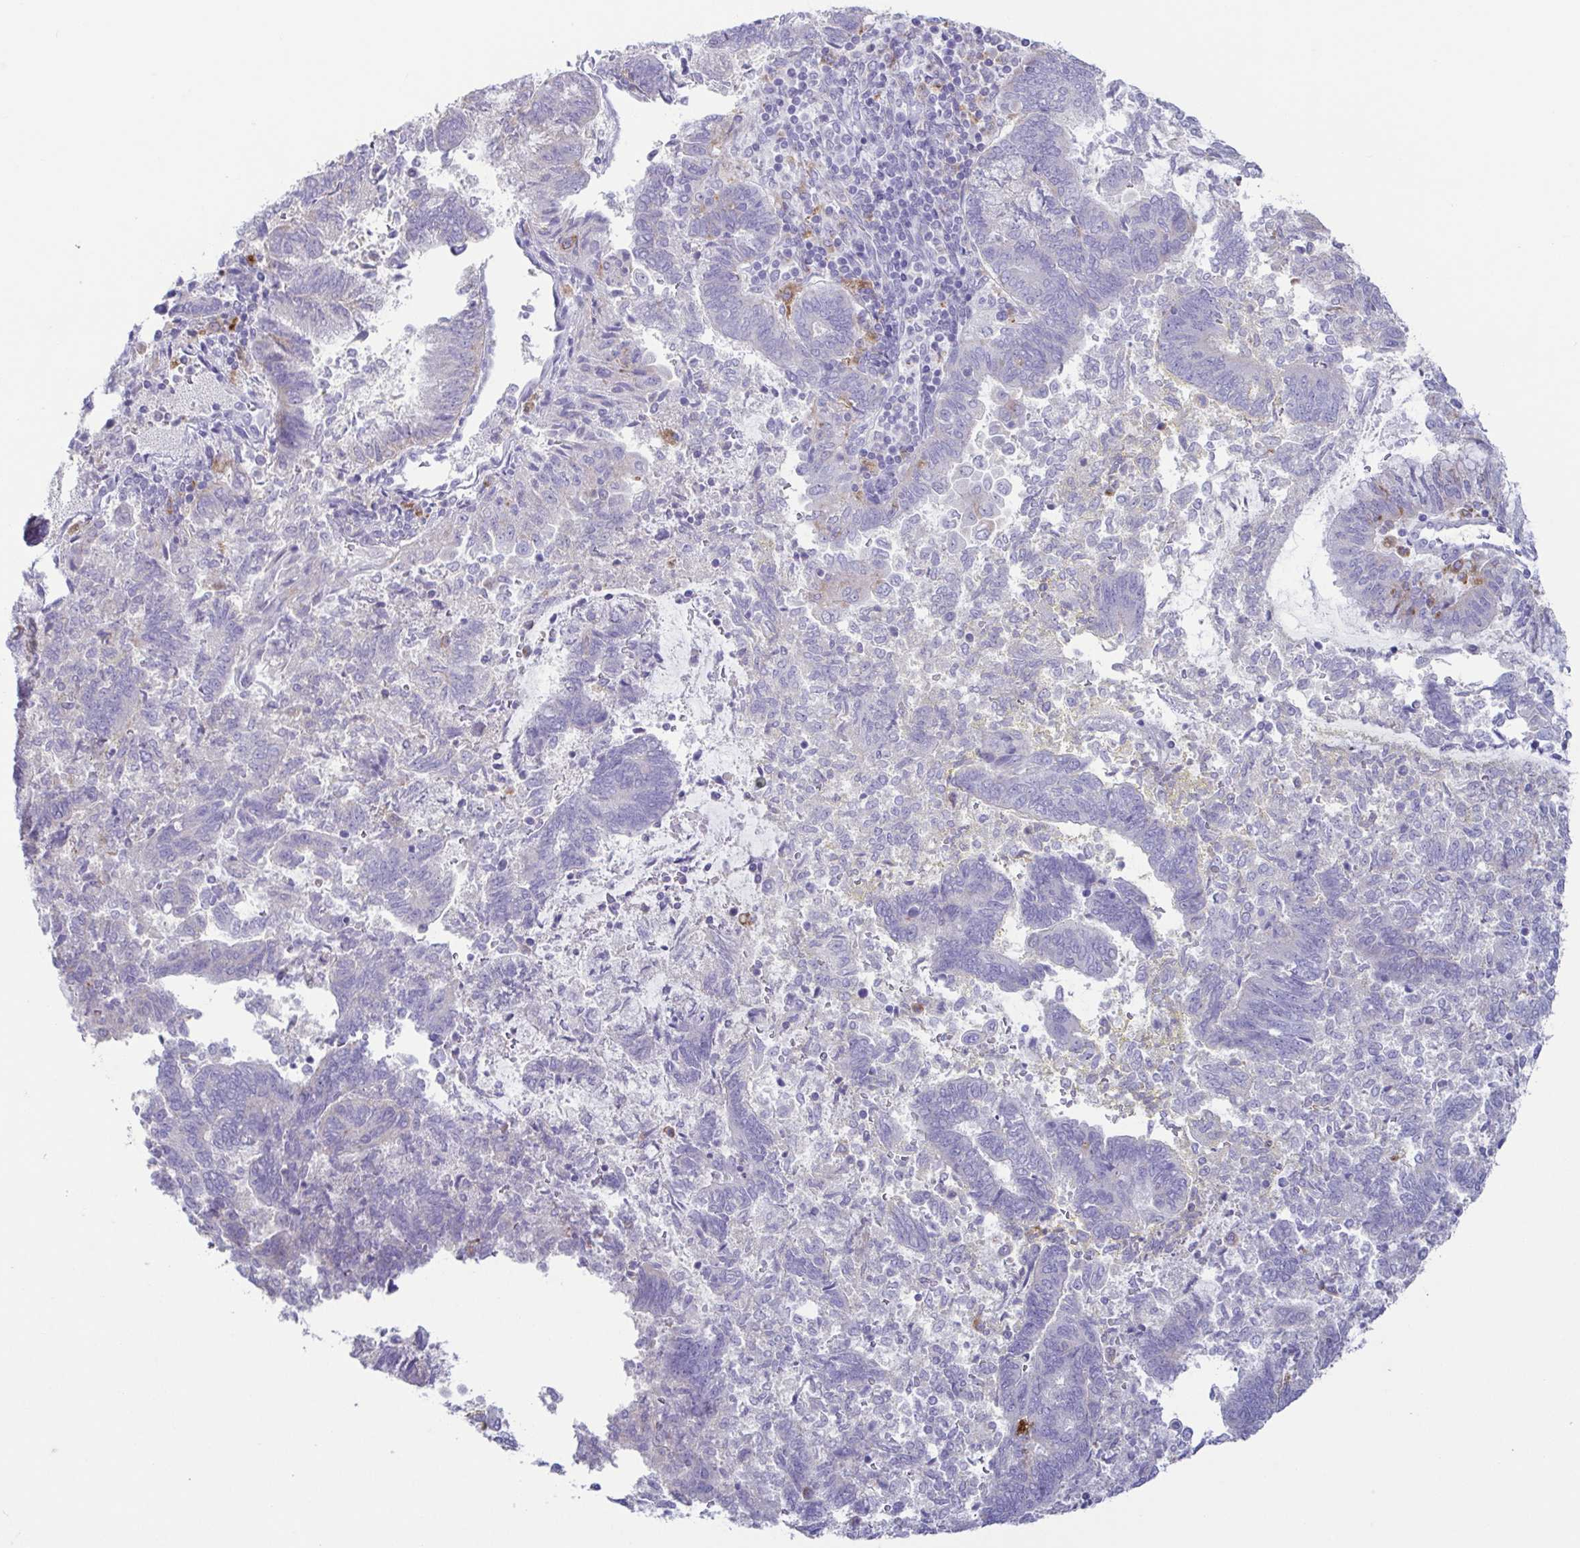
{"staining": {"intensity": "negative", "quantity": "none", "location": "none"}, "tissue": "endometrial cancer", "cell_type": "Tumor cells", "image_type": "cancer", "snomed": [{"axis": "morphology", "description": "Adenocarcinoma, NOS"}, {"axis": "topography", "description": "Endometrium"}], "caption": "There is no significant staining in tumor cells of endometrial cancer.", "gene": "ATP6V1G2", "patient": {"sex": "female", "age": 65}}